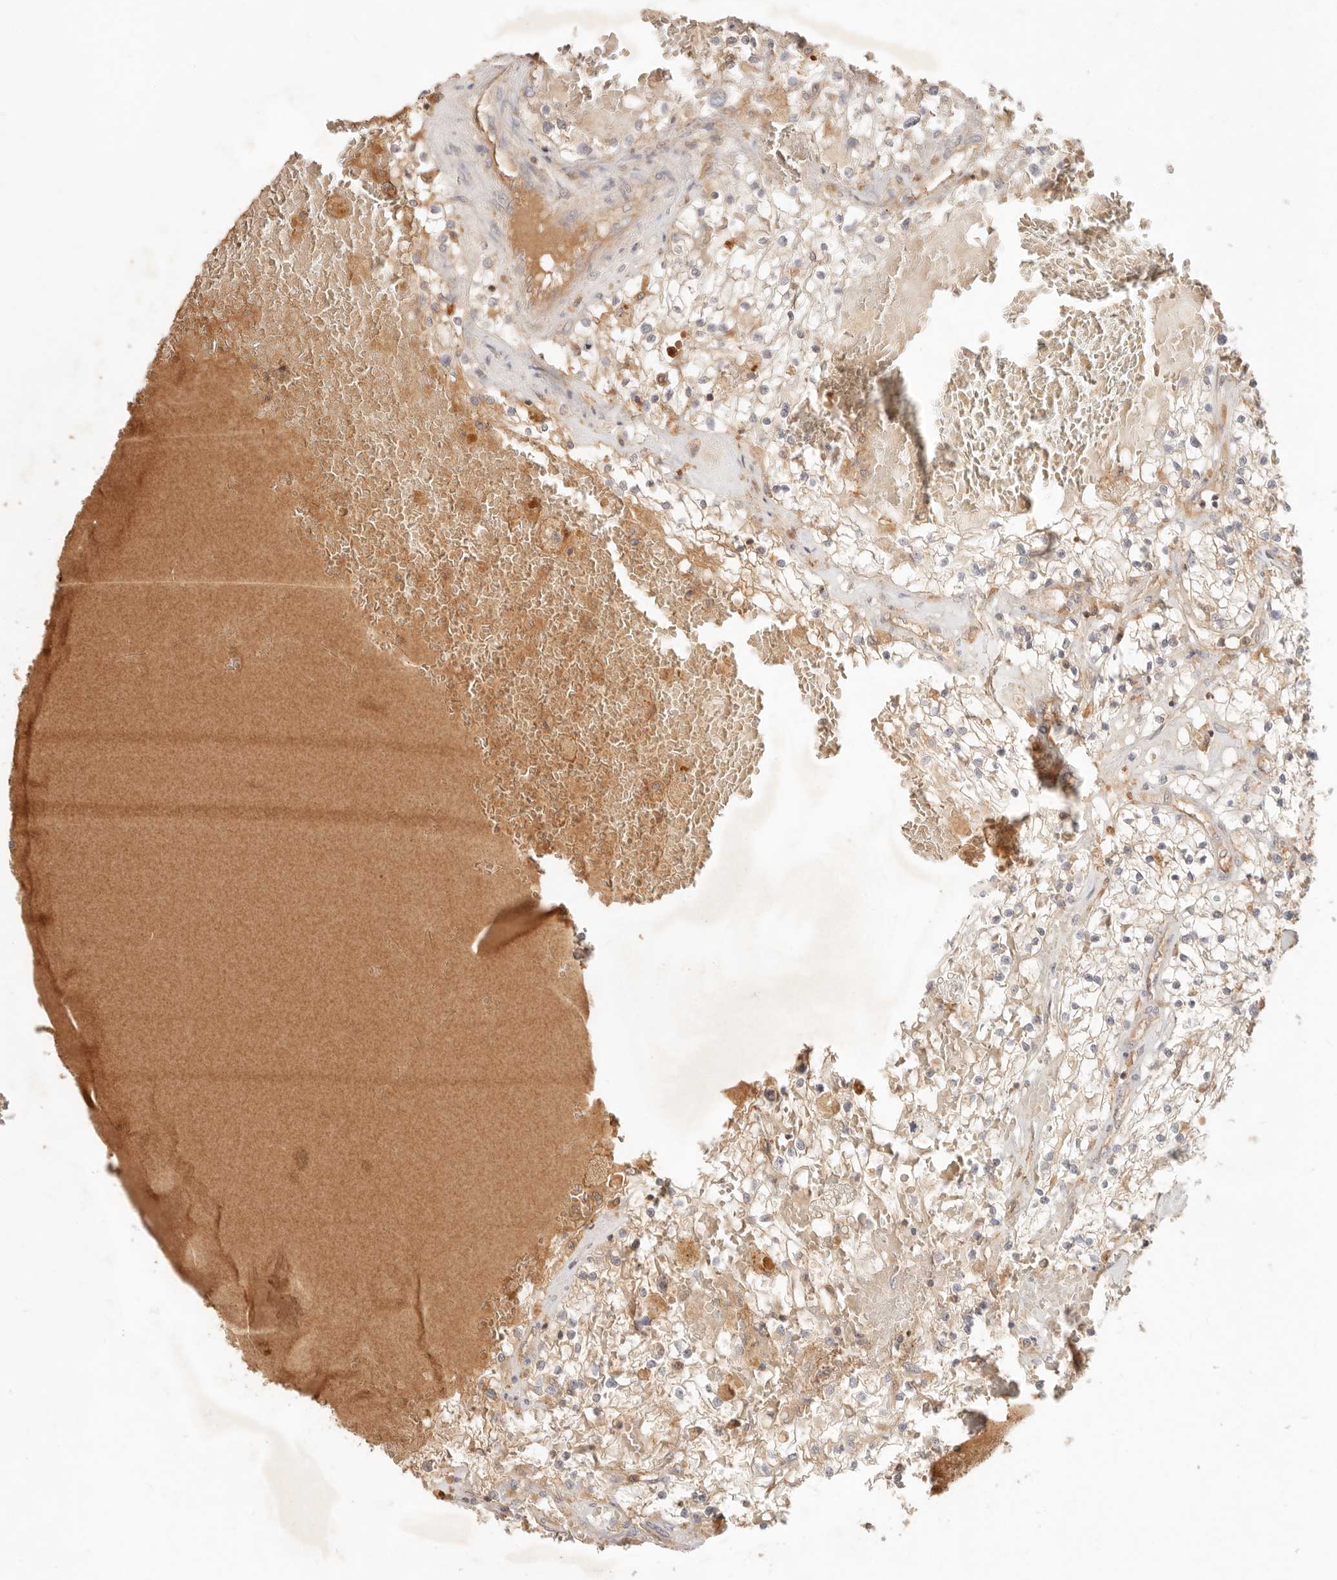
{"staining": {"intensity": "weak", "quantity": ">75%", "location": "cytoplasmic/membranous"}, "tissue": "renal cancer", "cell_type": "Tumor cells", "image_type": "cancer", "snomed": [{"axis": "morphology", "description": "Normal tissue, NOS"}, {"axis": "morphology", "description": "Adenocarcinoma, NOS"}, {"axis": "topography", "description": "Kidney"}], "caption": "Immunohistochemical staining of human adenocarcinoma (renal) shows low levels of weak cytoplasmic/membranous positivity in approximately >75% of tumor cells.", "gene": "NECAP2", "patient": {"sex": "male", "age": 68}}